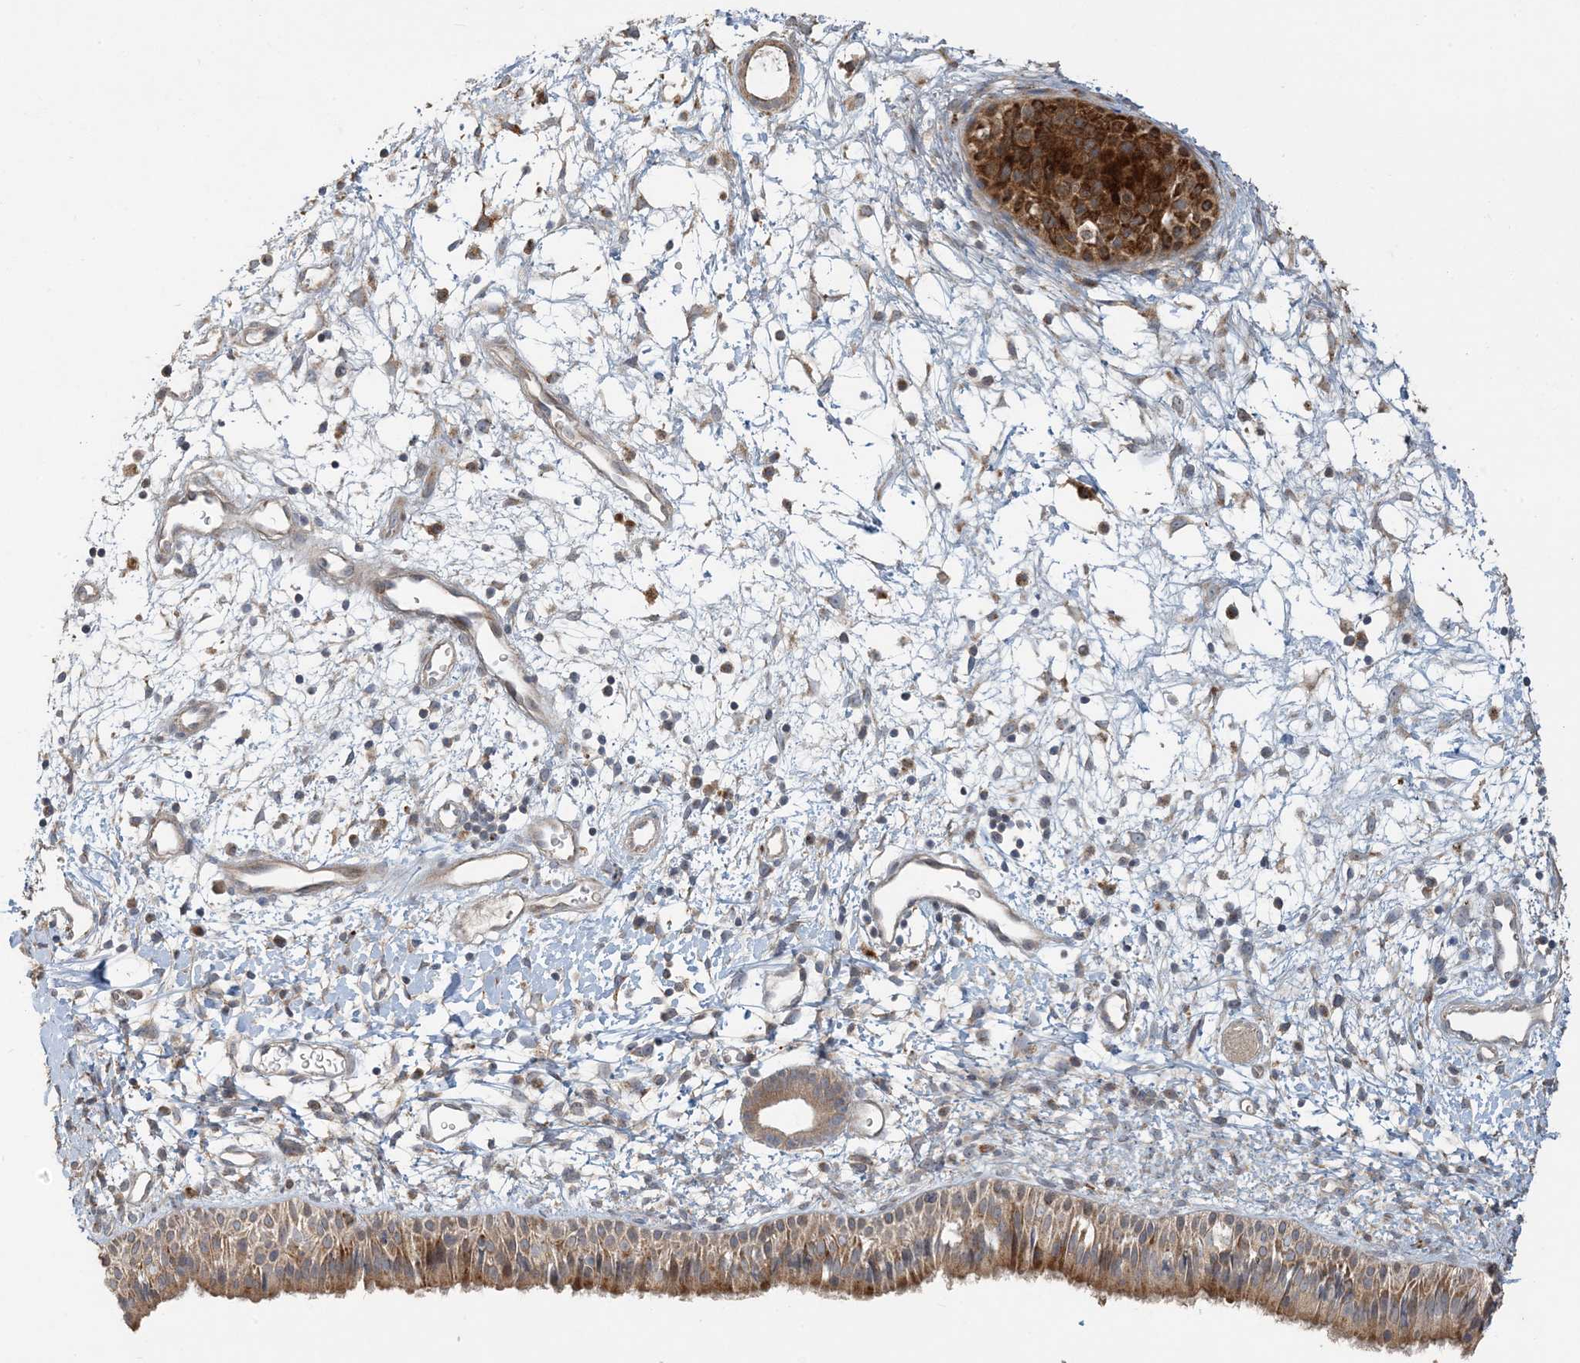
{"staining": {"intensity": "moderate", "quantity": ">75%", "location": "cytoplasmic/membranous"}, "tissue": "nasopharynx", "cell_type": "Respiratory epithelial cells", "image_type": "normal", "snomed": [{"axis": "morphology", "description": "Normal tissue, NOS"}, {"axis": "topography", "description": "Nasopharynx"}], "caption": "Brown immunohistochemical staining in normal nasopharynx reveals moderate cytoplasmic/membranous positivity in approximately >75% of respiratory epithelial cells. Nuclei are stained in blue.", "gene": "LTN1", "patient": {"sex": "male", "age": 22}}